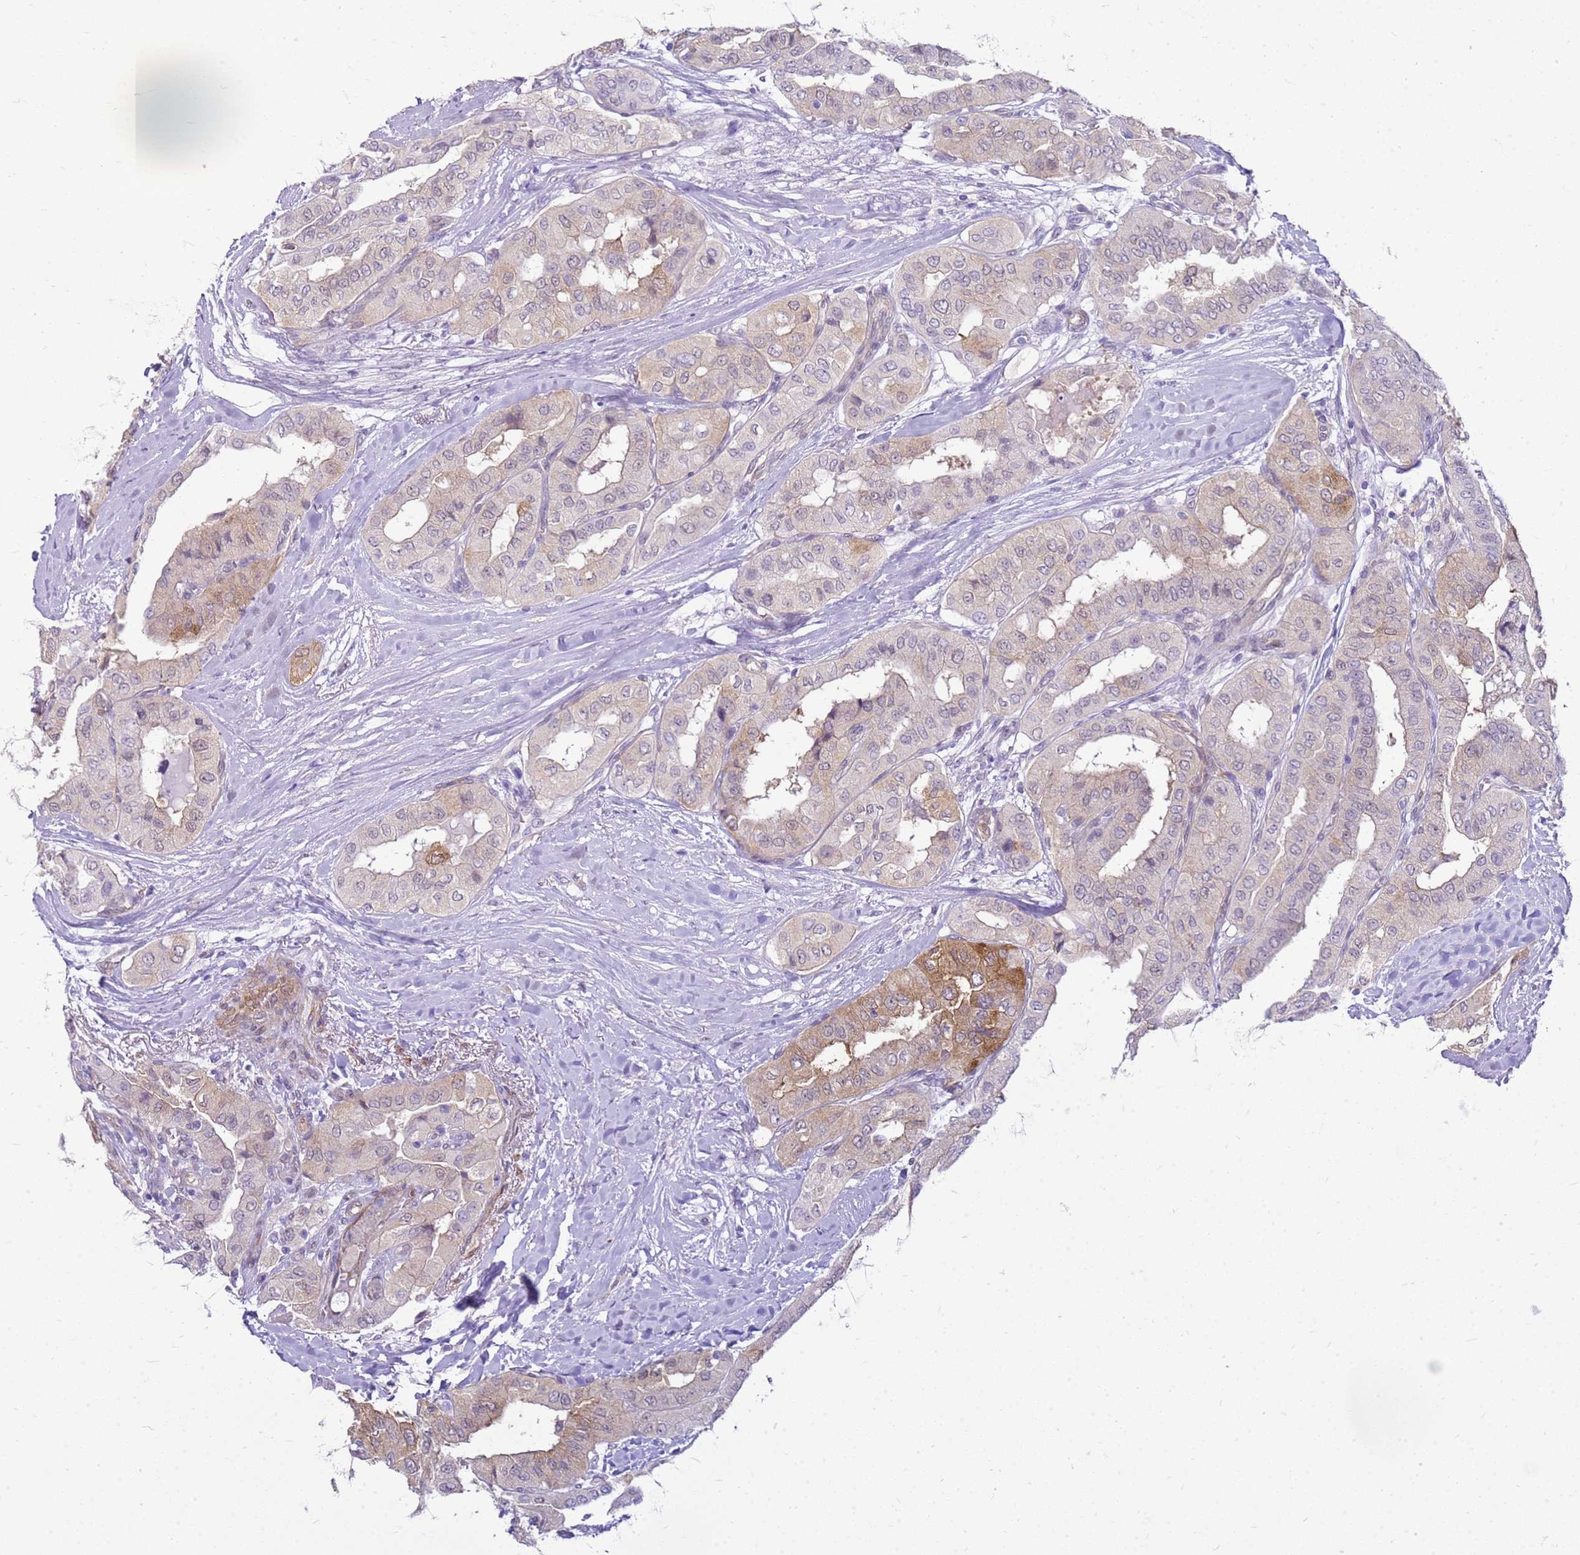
{"staining": {"intensity": "moderate", "quantity": "<25%", "location": "cytoplasmic/membranous"}, "tissue": "thyroid cancer", "cell_type": "Tumor cells", "image_type": "cancer", "snomed": [{"axis": "morphology", "description": "Papillary adenocarcinoma, NOS"}, {"axis": "topography", "description": "Thyroid gland"}], "caption": "Tumor cells demonstrate moderate cytoplasmic/membranous staining in approximately <25% of cells in thyroid cancer.", "gene": "HSPB1", "patient": {"sex": "female", "age": 59}}